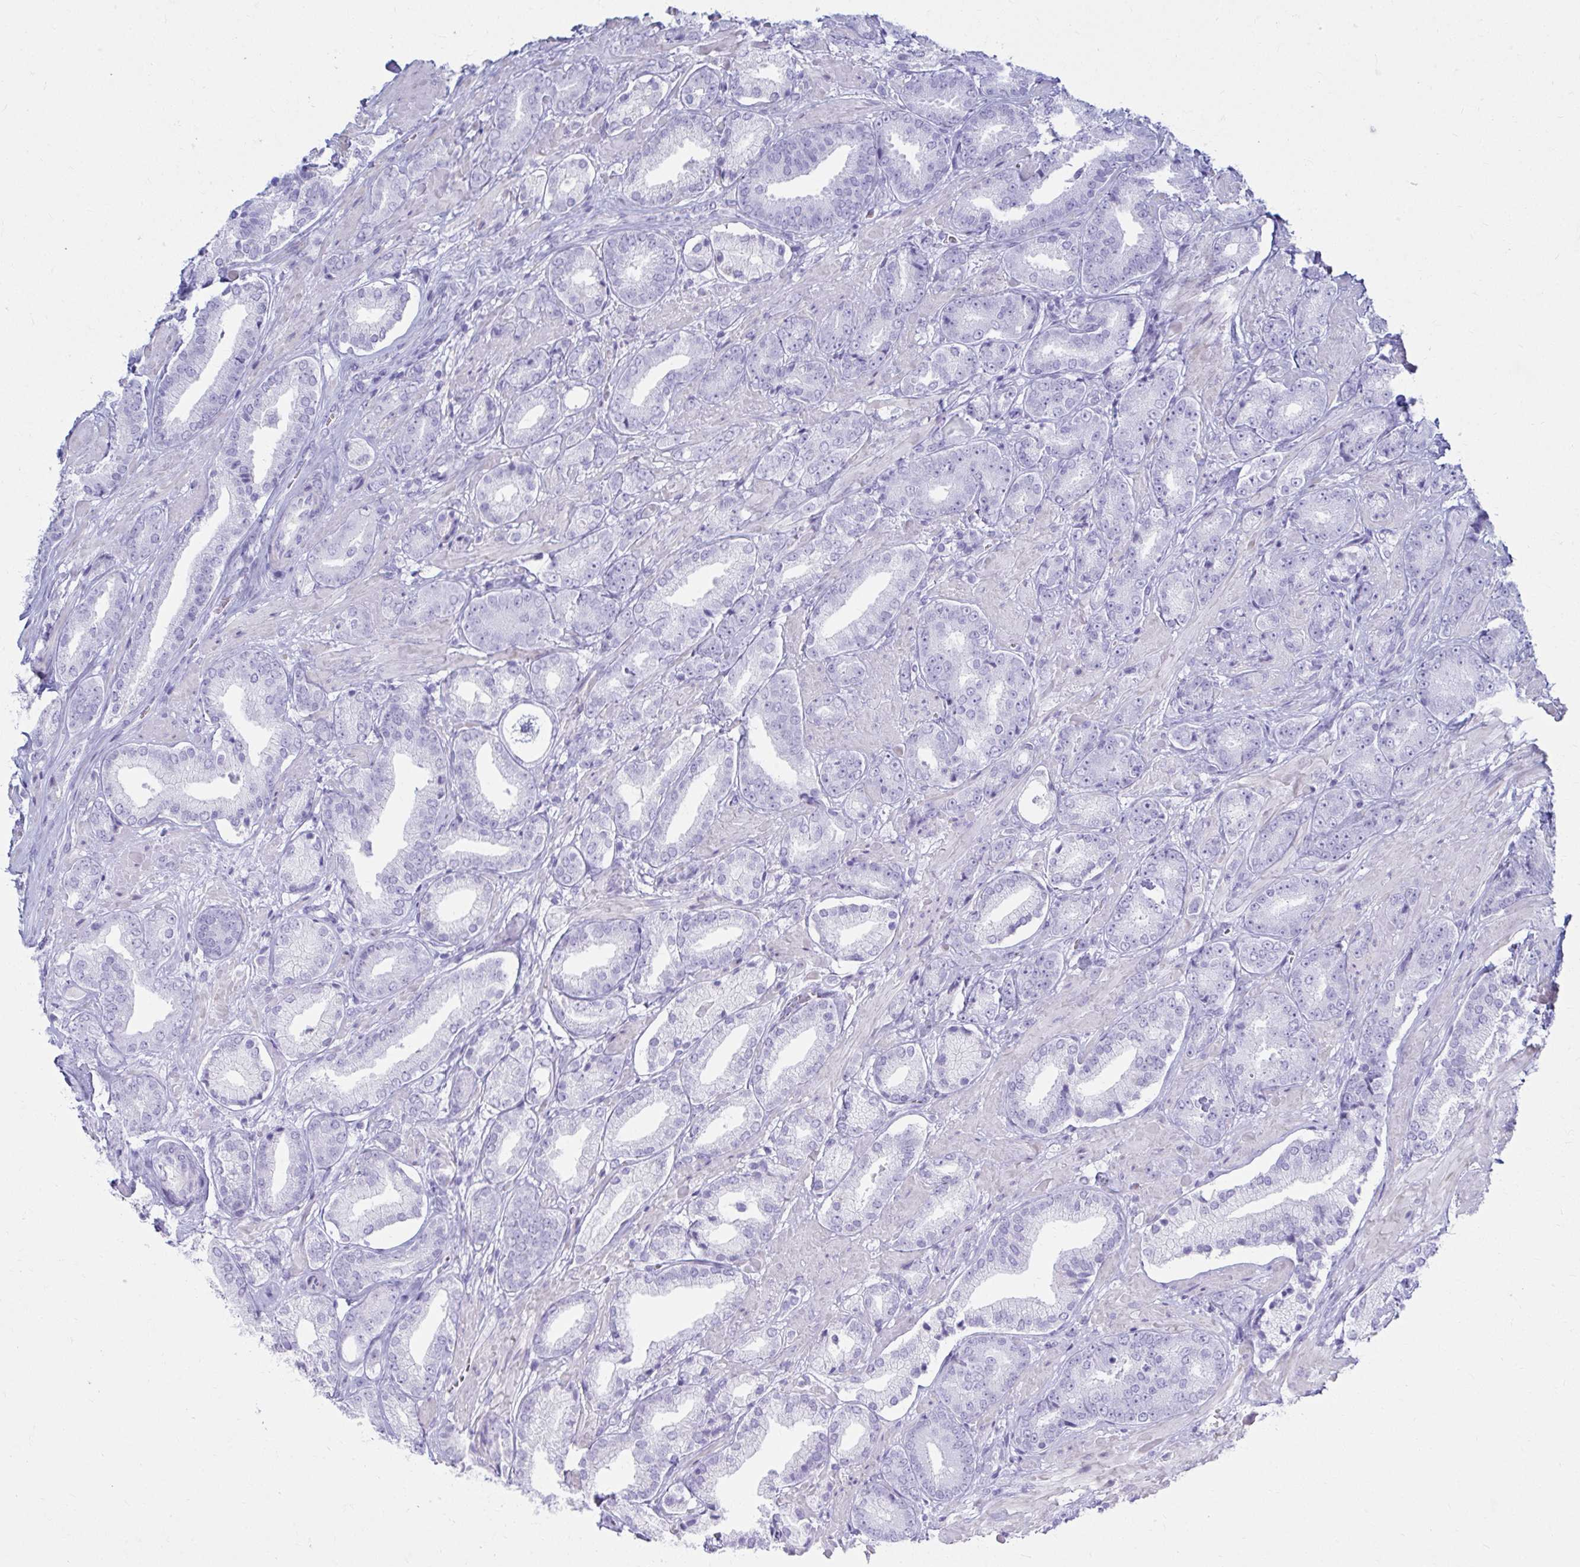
{"staining": {"intensity": "negative", "quantity": "none", "location": "none"}, "tissue": "prostate cancer", "cell_type": "Tumor cells", "image_type": "cancer", "snomed": [{"axis": "morphology", "description": "Adenocarcinoma, High grade"}, {"axis": "topography", "description": "Prostate"}], "caption": "This is an immunohistochemistry (IHC) image of adenocarcinoma (high-grade) (prostate). There is no positivity in tumor cells.", "gene": "ATP4B", "patient": {"sex": "male", "age": 56}}